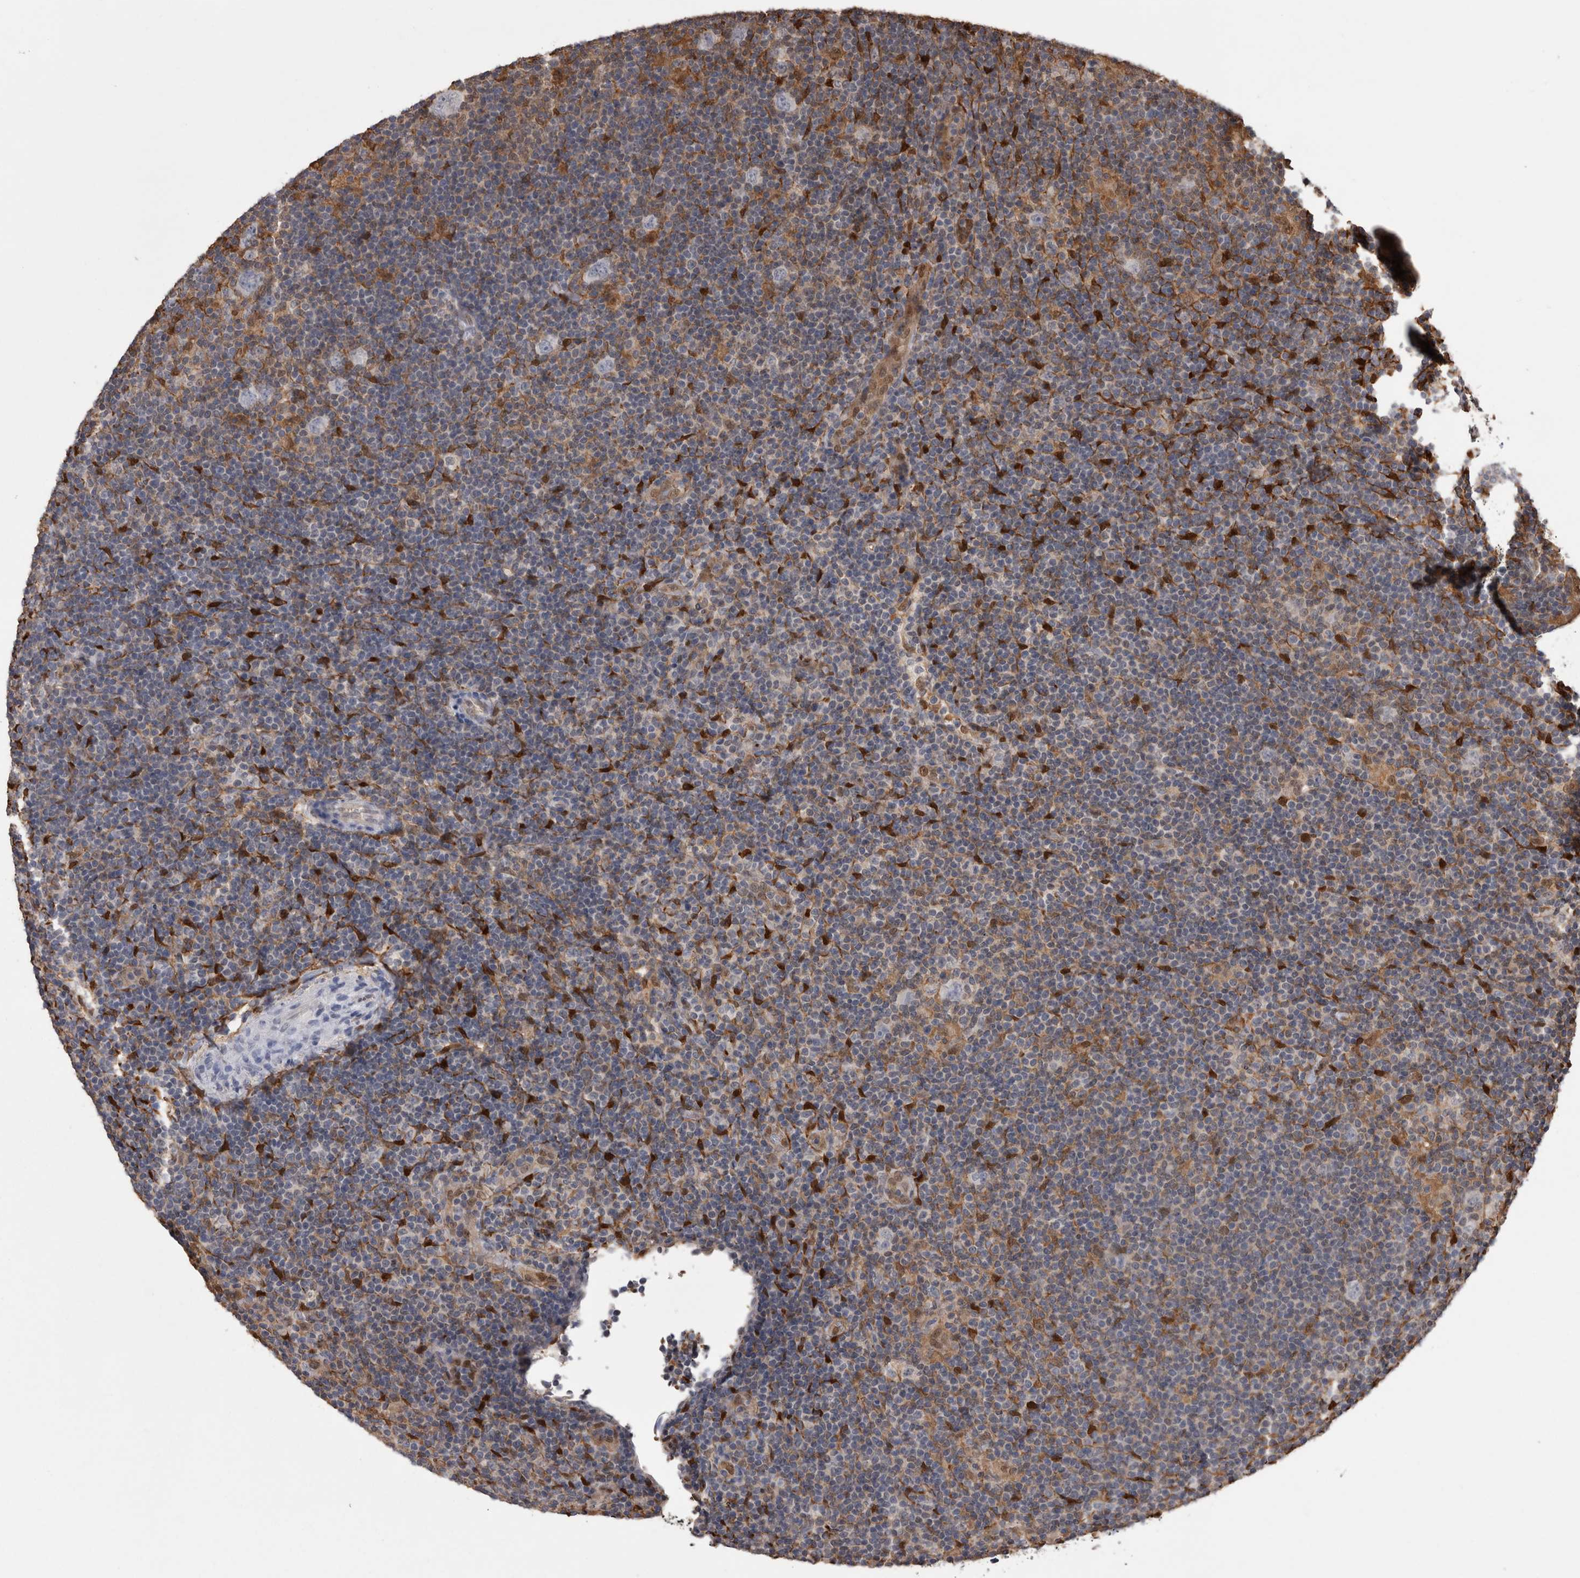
{"staining": {"intensity": "negative", "quantity": "none", "location": "none"}, "tissue": "lymphoma", "cell_type": "Tumor cells", "image_type": "cancer", "snomed": [{"axis": "morphology", "description": "Hodgkin's disease, NOS"}, {"axis": "topography", "description": "Lymph node"}], "caption": "A histopathology image of lymphoma stained for a protein shows no brown staining in tumor cells. (DAB immunohistochemistry (IHC) with hematoxylin counter stain).", "gene": "LXN", "patient": {"sex": "female", "age": 57}}